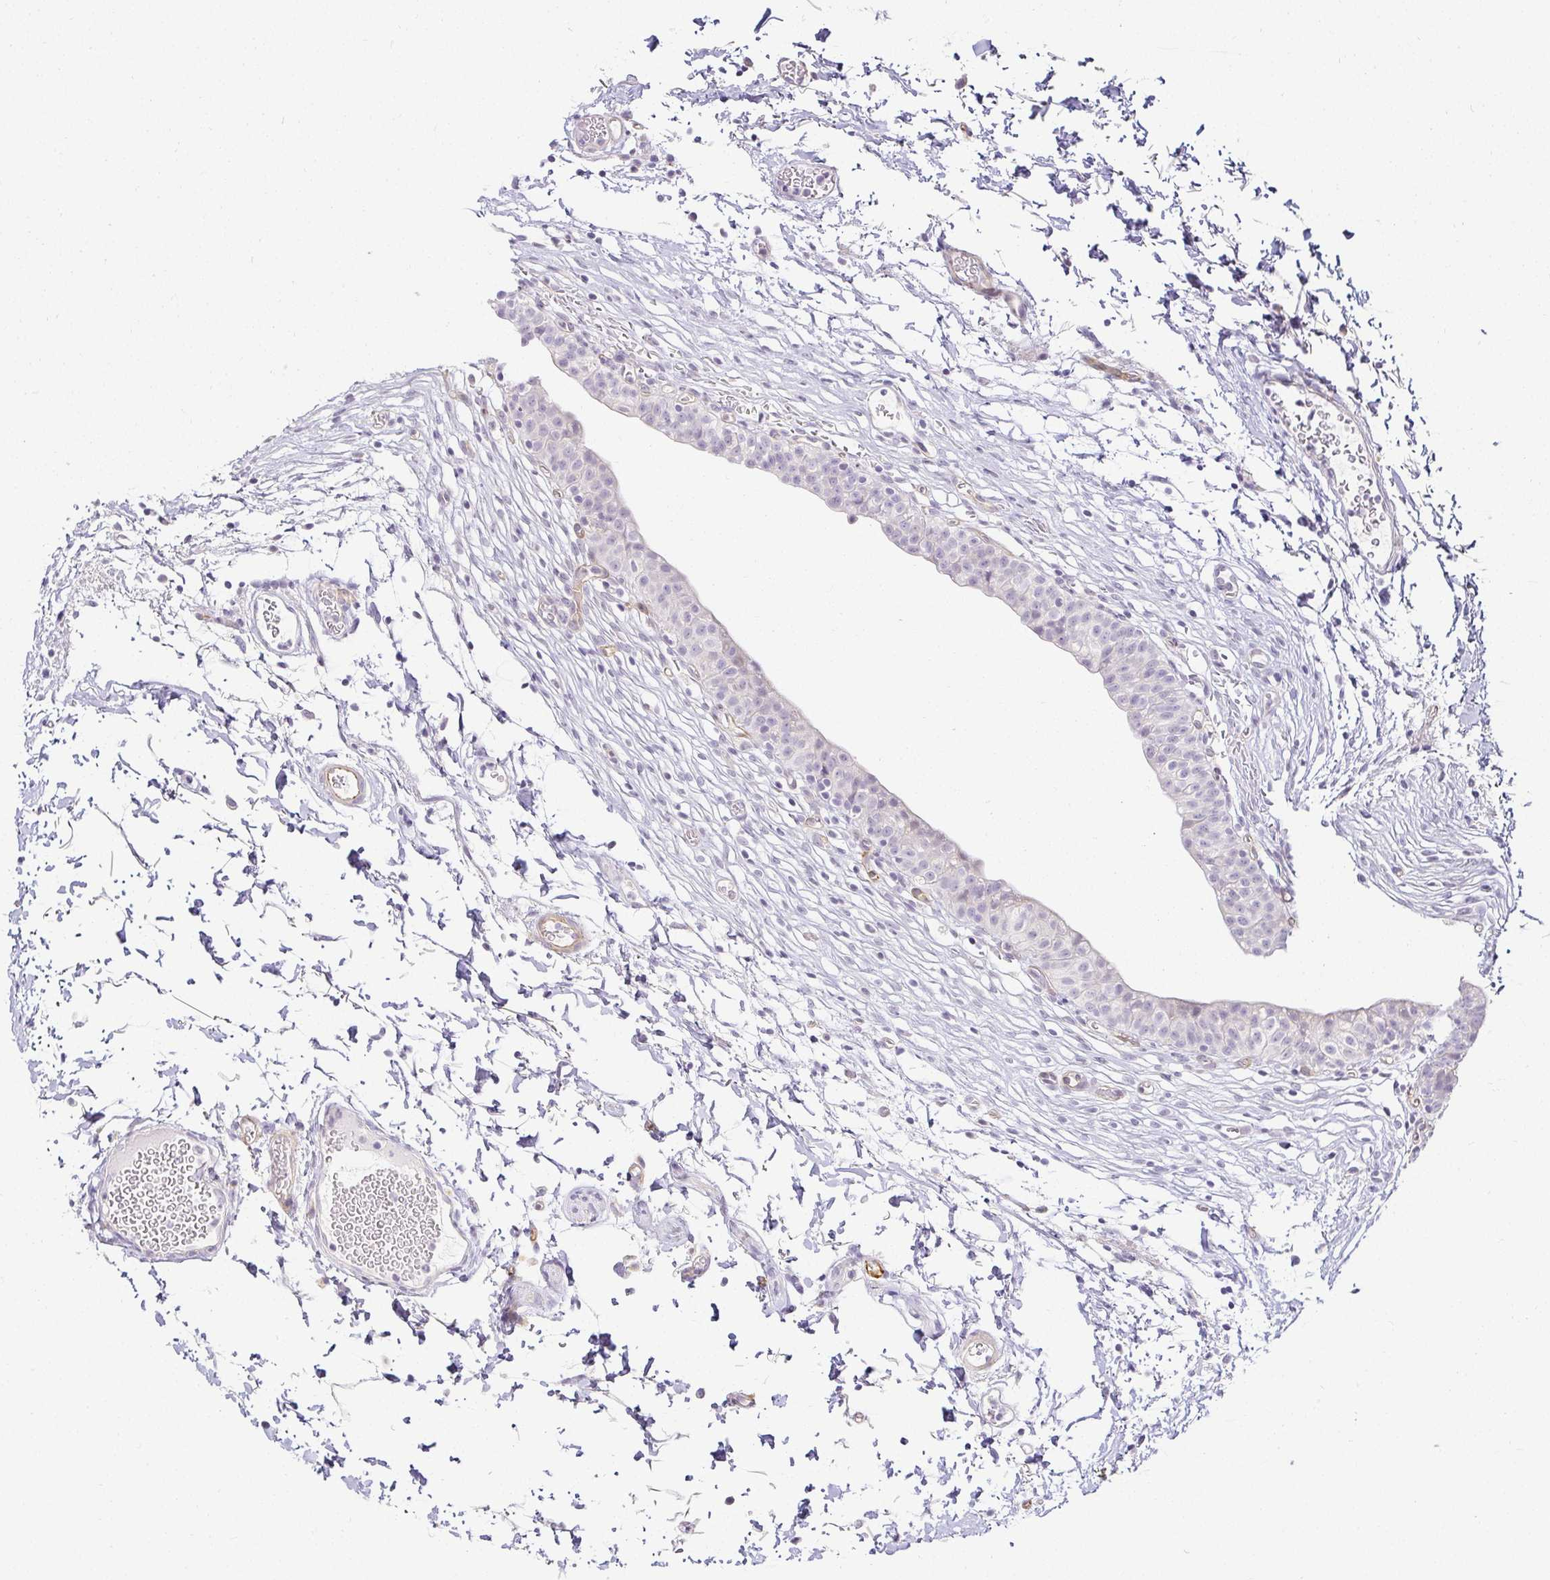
{"staining": {"intensity": "negative", "quantity": "none", "location": "none"}, "tissue": "urinary bladder", "cell_type": "Urothelial cells", "image_type": "normal", "snomed": [{"axis": "morphology", "description": "Normal tissue, NOS"}, {"axis": "topography", "description": "Urinary bladder"}, {"axis": "topography", "description": "Peripheral nerve tissue"}], "caption": "IHC photomicrograph of benign urinary bladder: human urinary bladder stained with DAB (3,3'-diaminobenzidine) reveals no significant protein expression in urothelial cells.", "gene": "ACAN", "patient": {"sex": "male", "age": 55}}